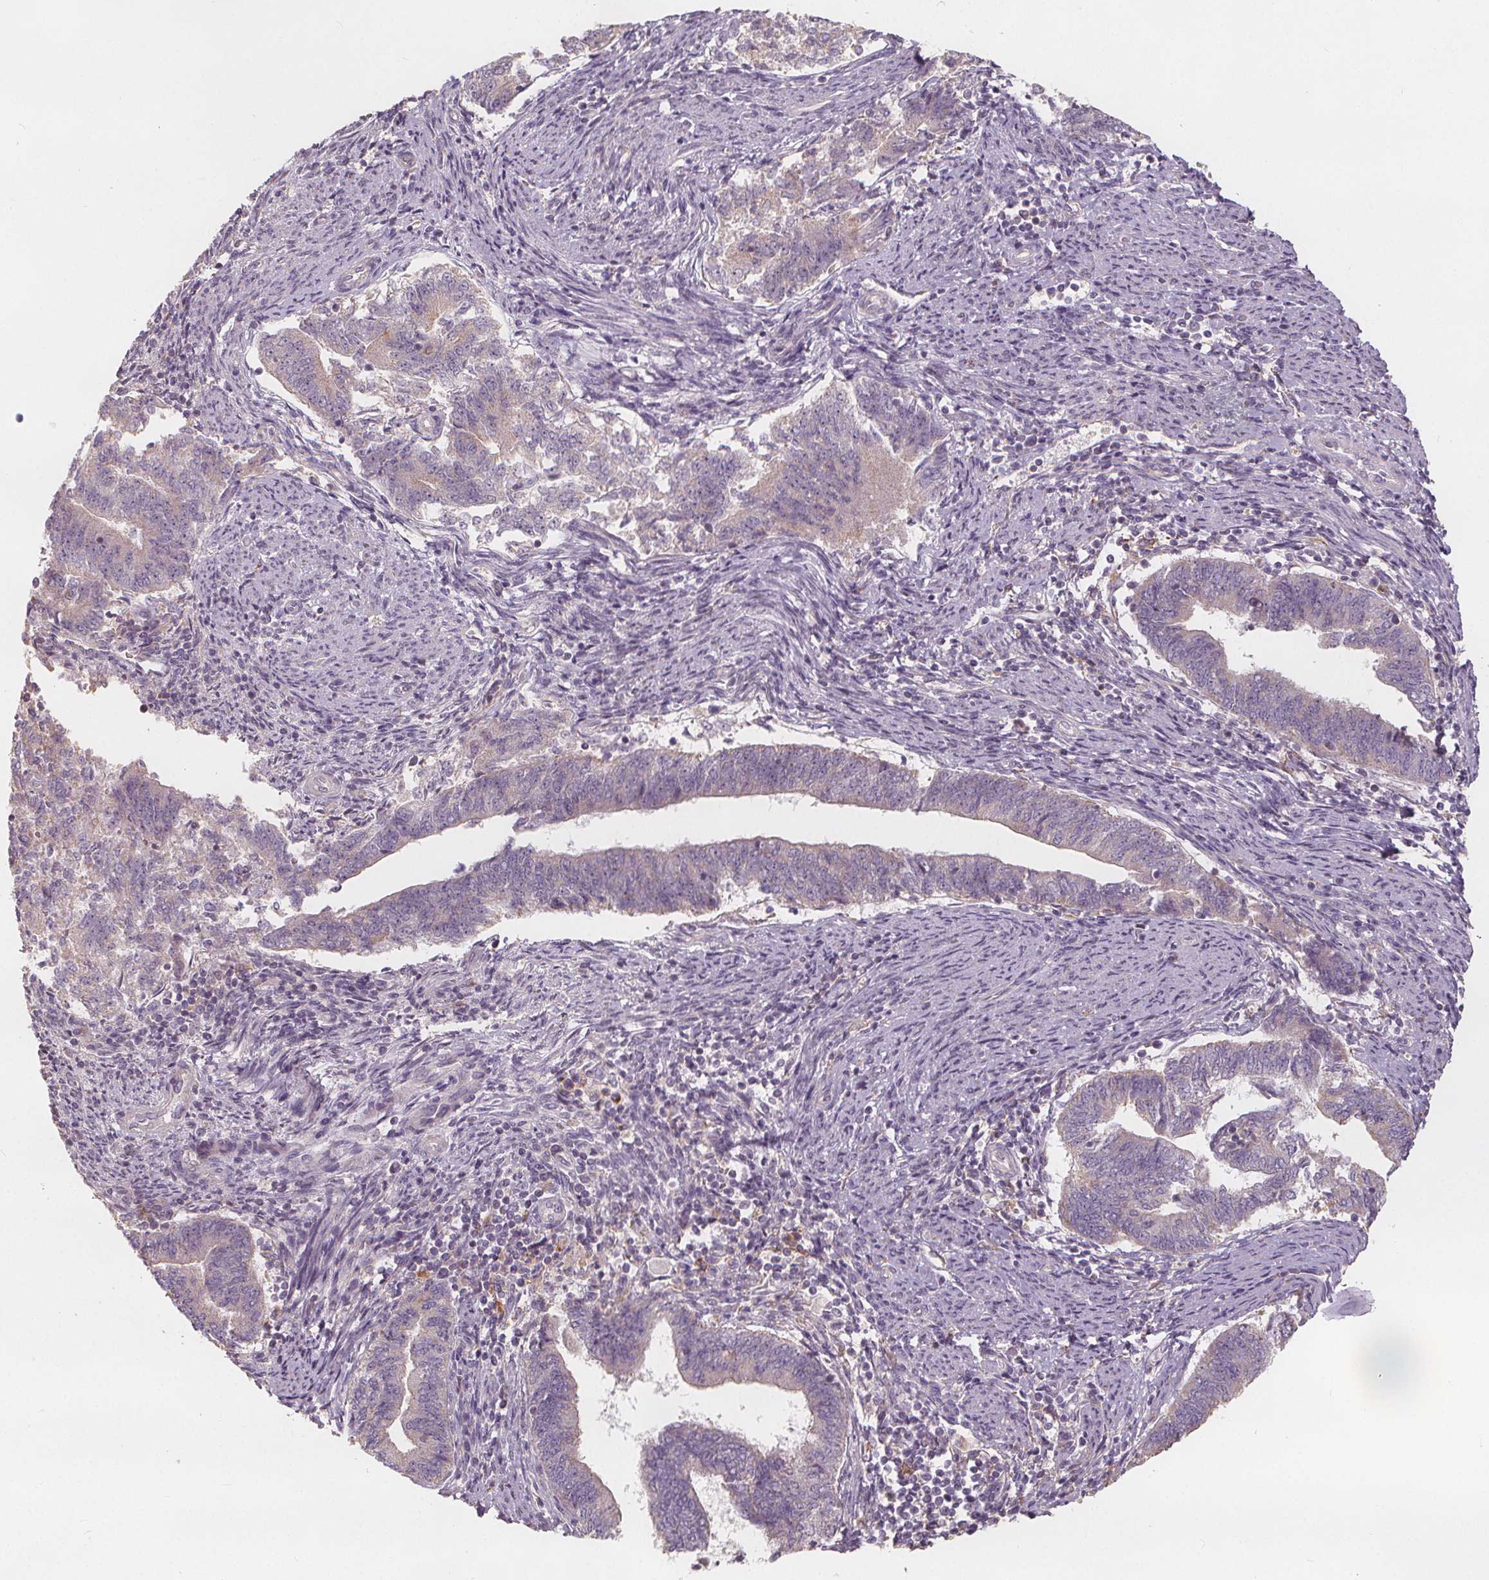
{"staining": {"intensity": "weak", "quantity": "<25%", "location": "cytoplasmic/membranous"}, "tissue": "endometrial cancer", "cell_type": "Tumor cells", "image_type": "cancer", "snomed": [{"axis": "morphology", "description": "Adenocarcinoma, NOS"}, {"axis": "topography", "description": "Endometrium"}], "caption": "A high-resolution histopathology image shows IHC staining of endometrial adenocarcinoma, which shows no significant staining in tumor cells.", "gene": "DRC3", "patient": {"sex": "female", "age": 65}}